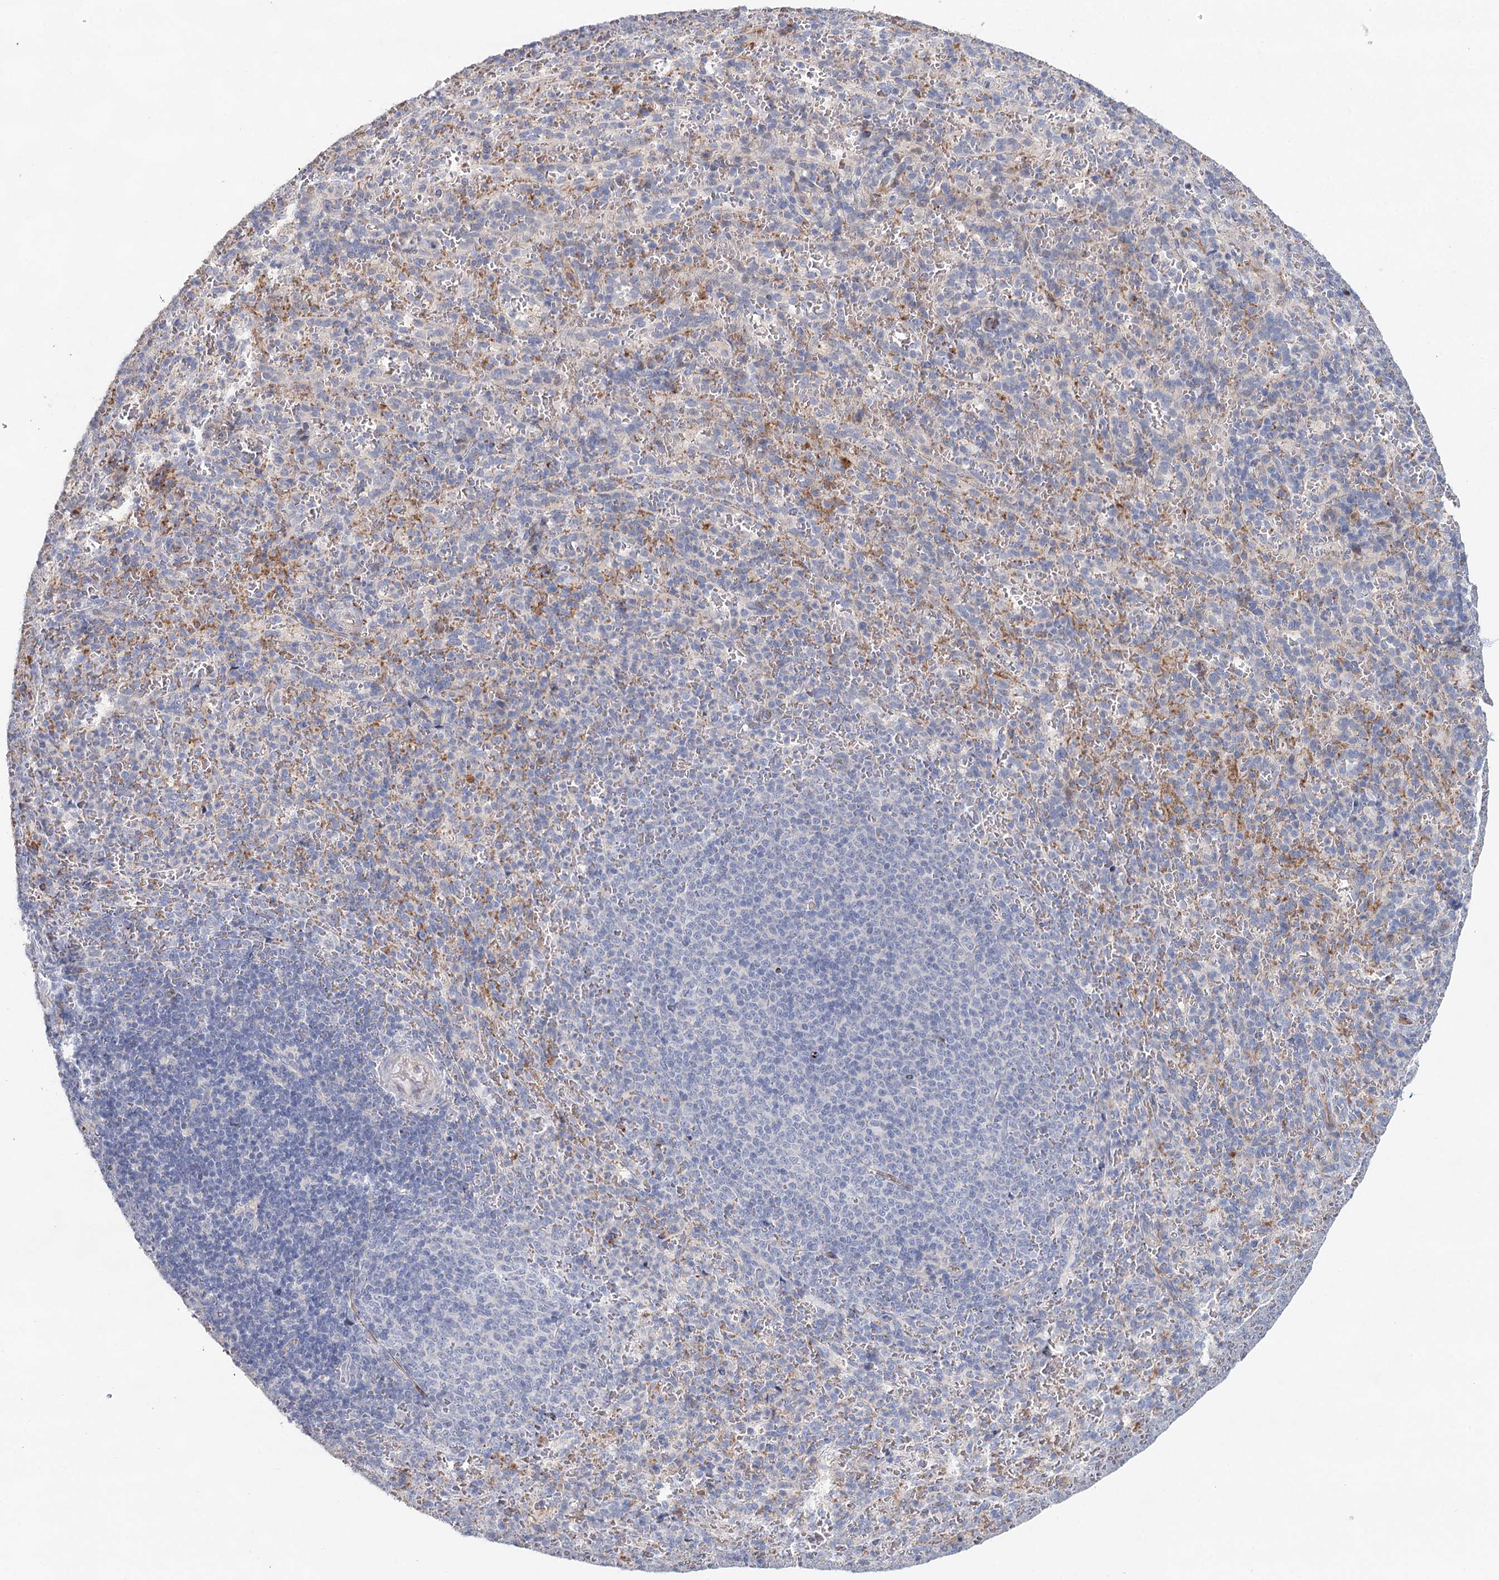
{"staining": {"intensity": "negative", "quantity": "none", "location": "none"}, "tissue": "spleen", "cell_type": "Cells in red pulp", "image_type": "normal", "snomed": [{"axis": "morphology", "description": "Normal tissue, NOS"}, {"axis": "topography", "description": "Spleen"}], "caption": "Image shows no significant protein expression in cells in red pulp of benign spleen.", "gene": "SLC19A3", "patient": {"sex": "female", "age": 21}}